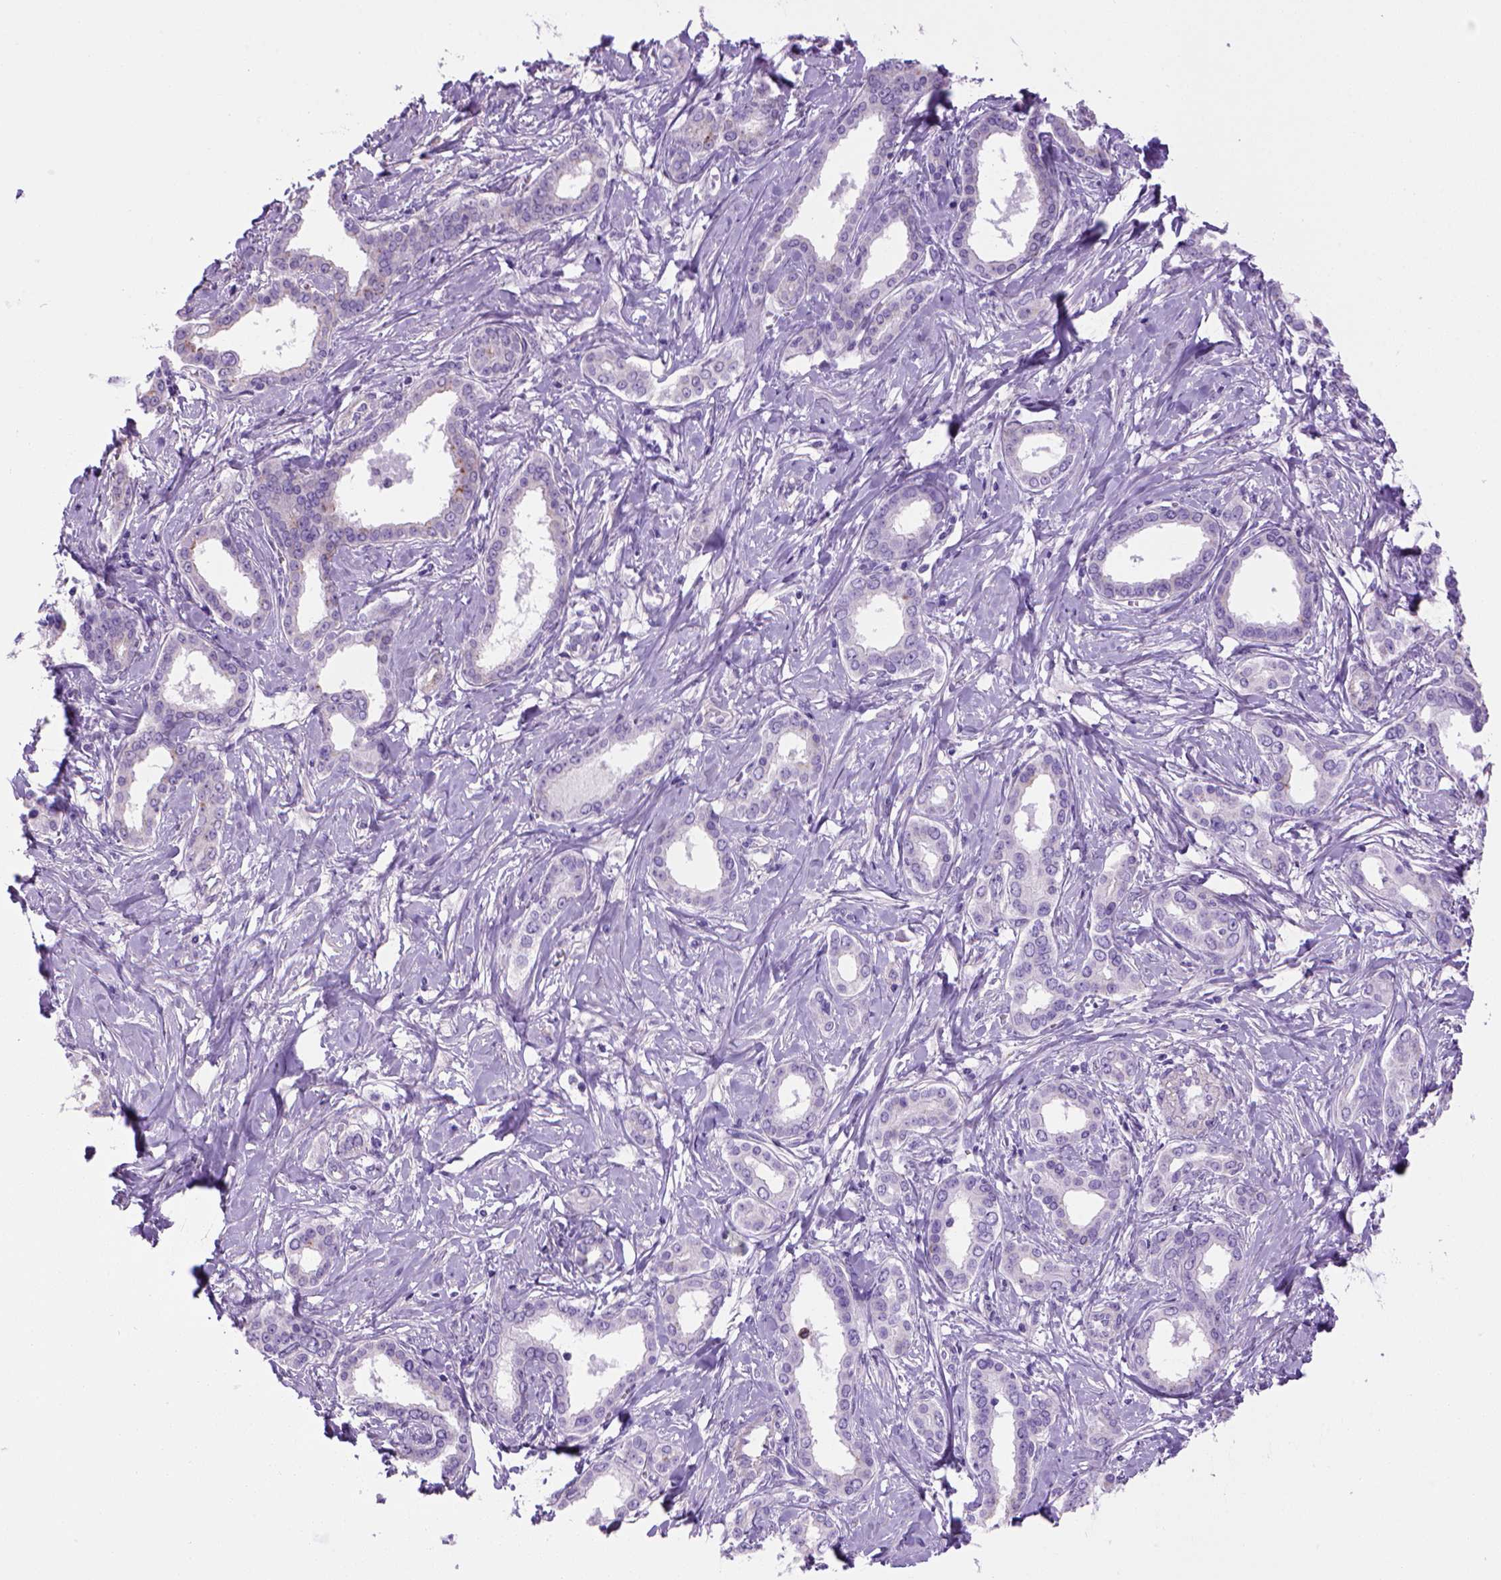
{"staining": {"intensity": "negative", "quantity": "none", "location": "none"}, "tissue": "liver cancer", "cell_type": "Tumor cells", "image_type": "cancer", "snomed": [{"axis": "morphology", "description": "Cholangiocarcinoma"}, {"axis": "topography", "description": "Liver"}], "caption": "The photomicrograph displays no significant staining in tumor cells of cholangiocarcinoma (liver).", "gene": "ARHGEF33", "patient": {"sex": "female", "age": 47}}